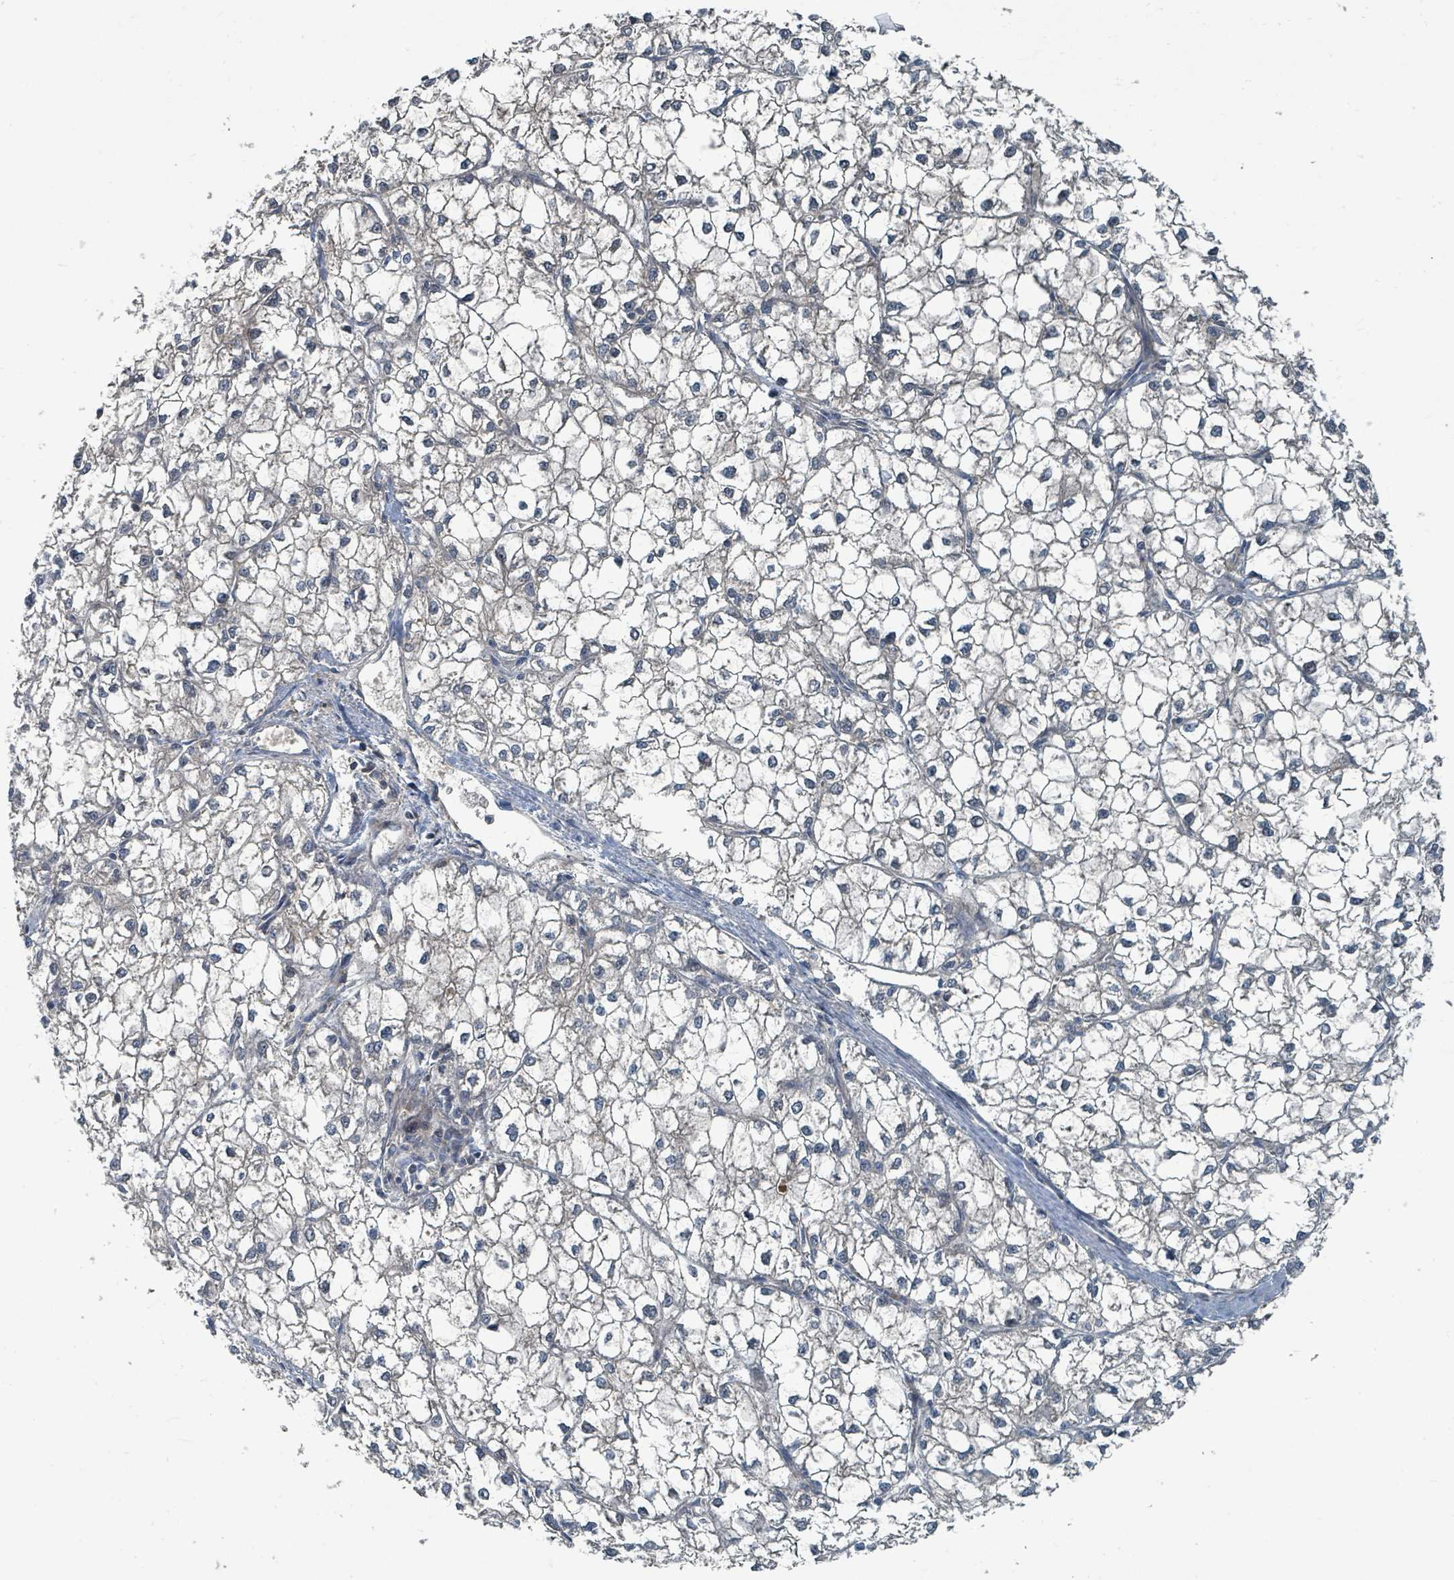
{"staining": {"intensity": "negative", "quantity": "none", "location": "none"}, "tissue": "liver cancer", "cell_type": "Tumor cells", "image_type": "cancer", "snomed": [{"axis": "morphology", "description": "Carcinoma, Hepatocellular, NOS"}, {"axis": "topography", "description": "Liver"}], "caption": "A micrograph of liver hepatocellular carcinoma stained for a protein displays no brown staining in tumor cells.", "gene": "SLC44A5", "patient": {"sex": "female", "age": 43}}